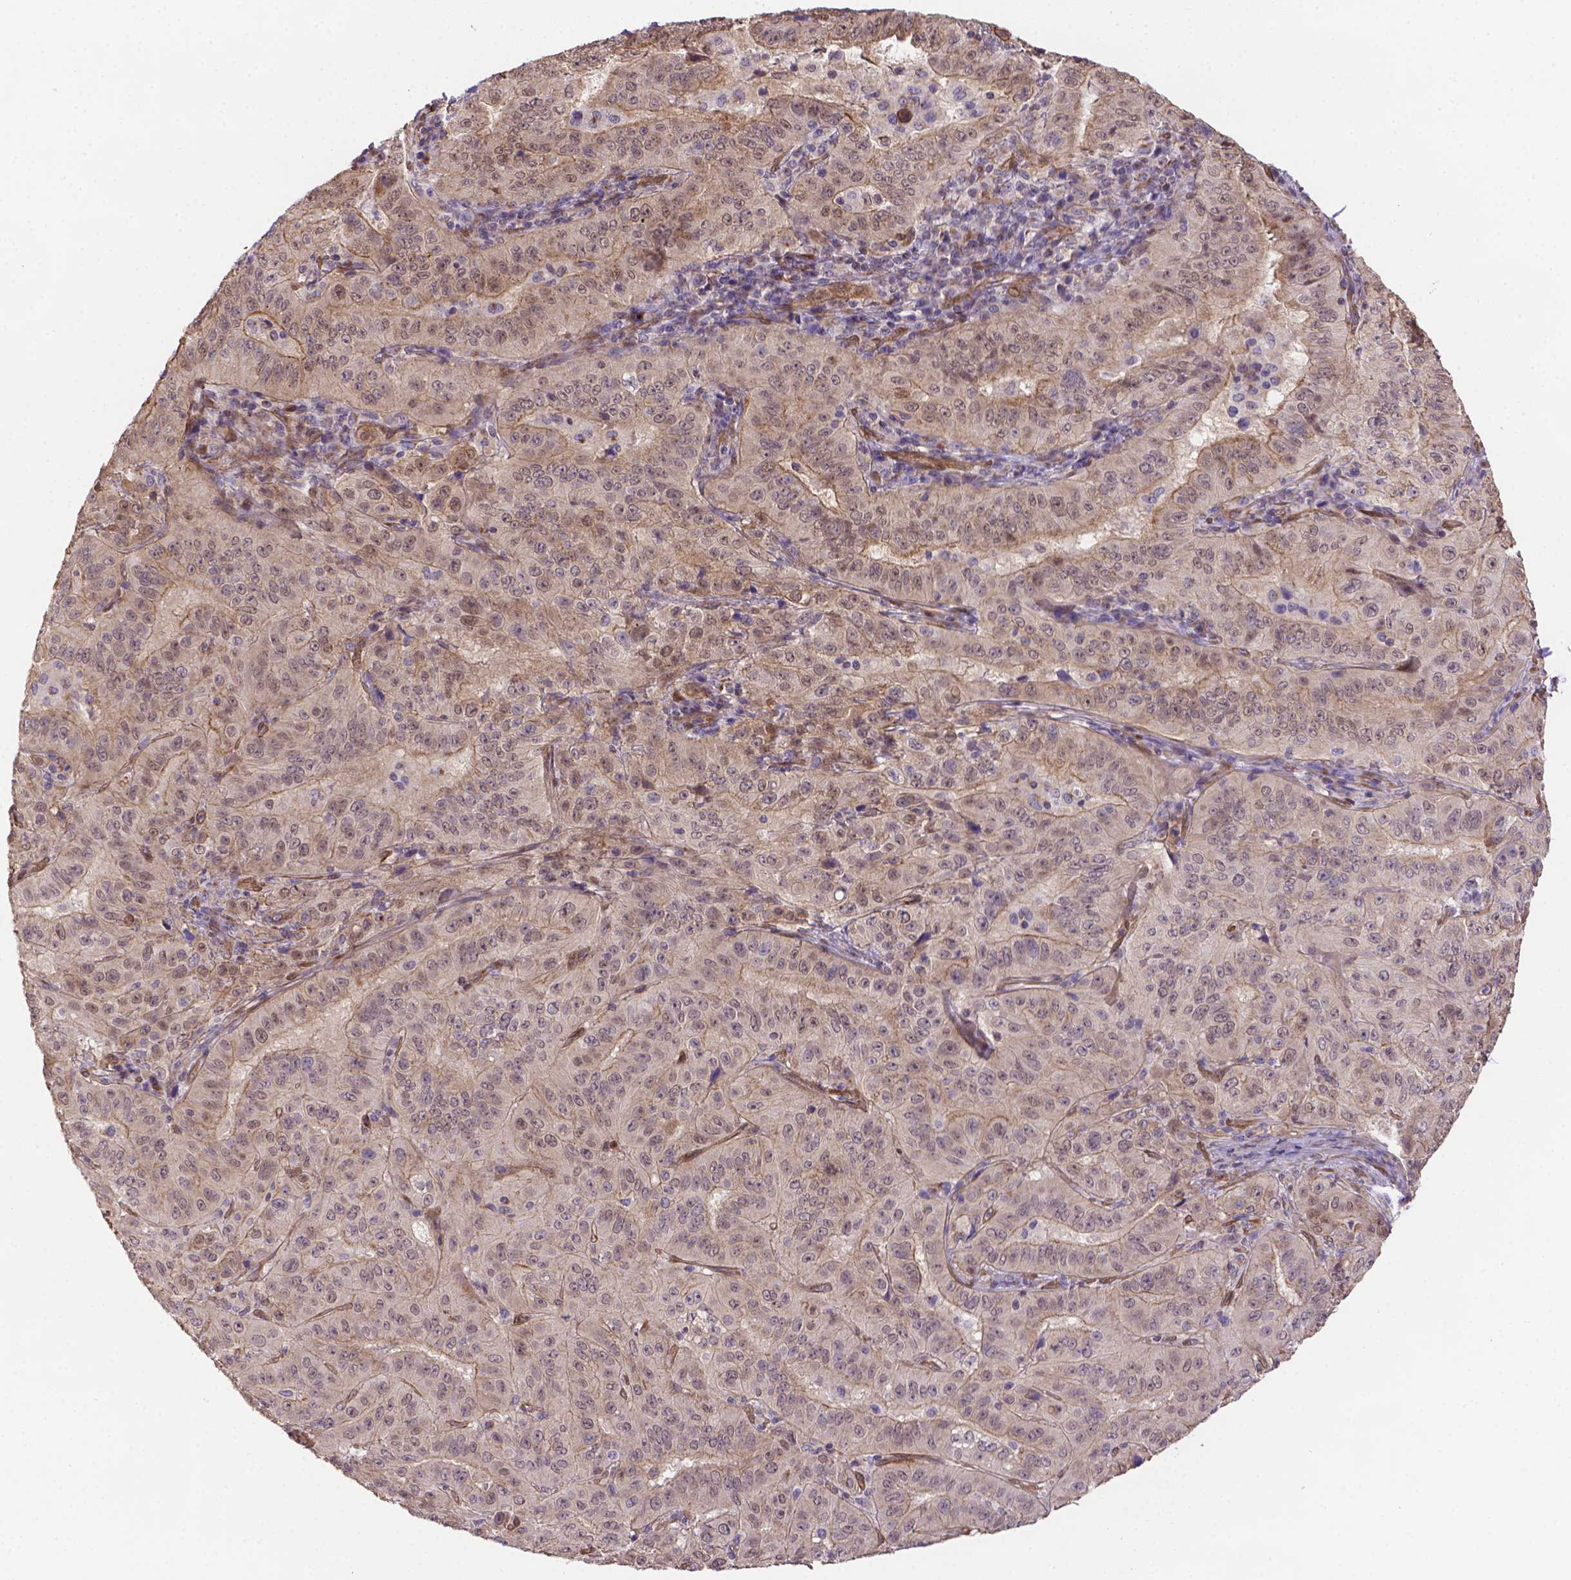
{"staining": {"intensity": "weak", "quantity": ">75%", "location": "cytoplasmic/membranous"}, "tissue": "pancreatic cancer", "cell_type": "Tumor cells", "image_type": "cancer", "snomed": [{"axis": "morphology", "description": "Adenocarcinoma, NOS"}, {"axis": "topography", "description": "Pancreas"}], "caption": "Weak cytoplasmic/membranous protein positivity is identified in approximately >75% of tumor cells in pancreatic cancer (adenocarcinoma).", "gene": "YAP1", "patient": {"sex": "male", "age": 63}}